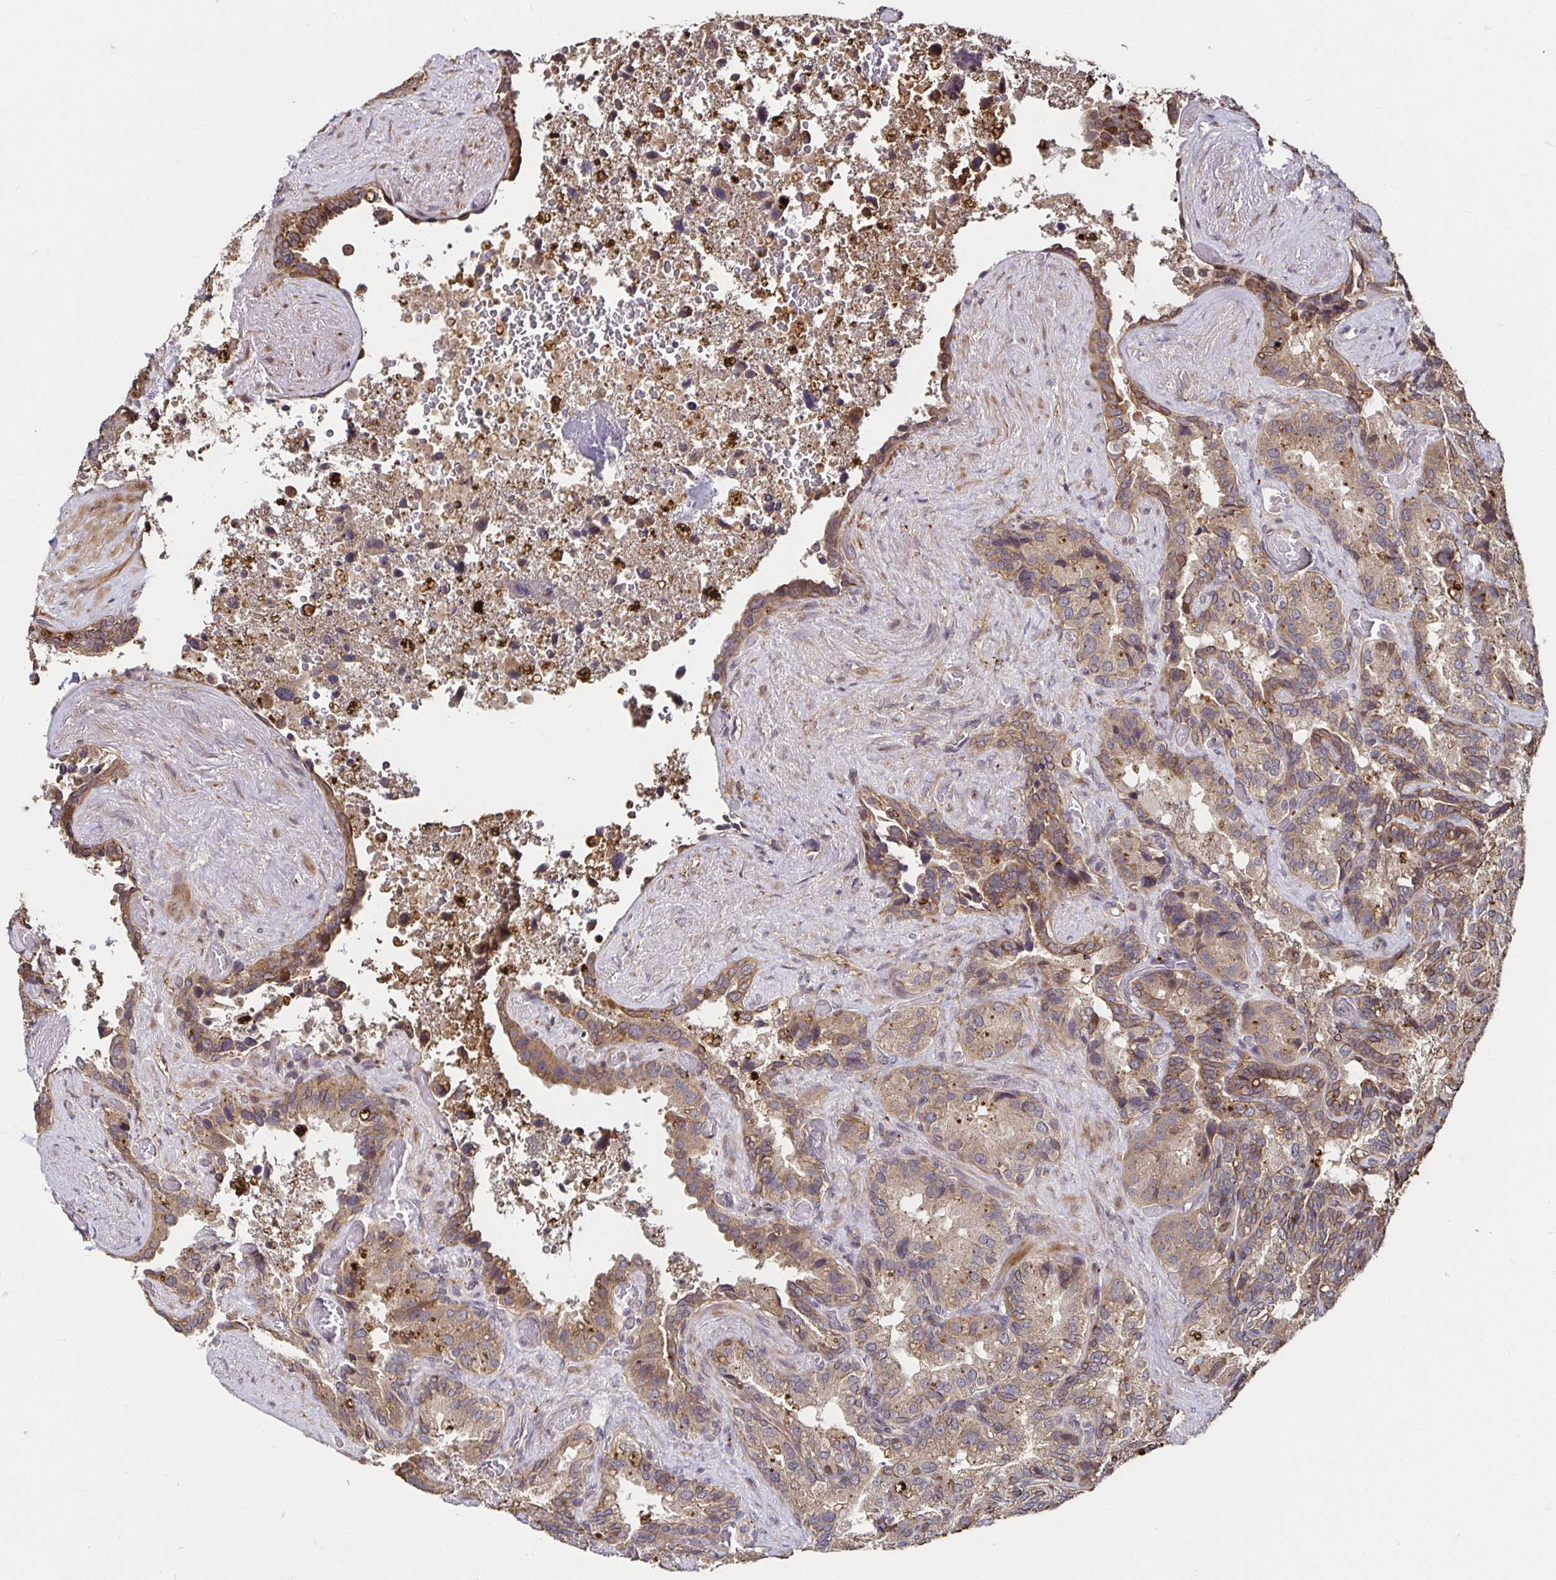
{"staining": {"intensity": "moderate", "quantity": ">75%", "location": "cytoplasmic/membranous"}, "tissue": "seminal vesicle", "cell_type": "Glandular cells", "image_type": "normal", "snomed": [{"axis": "morphology", "description": "Normal tissue, NOS"}, {"axis": "topography", "description": "Seminal veicle"}], "caption": "Moderate cytoplasmic/membranous staining is present in approximately >75% of glandular cells in benign seminal vesicle.", "gene": "SMYD3", "patient": {"sex": "male", "age": 60}}